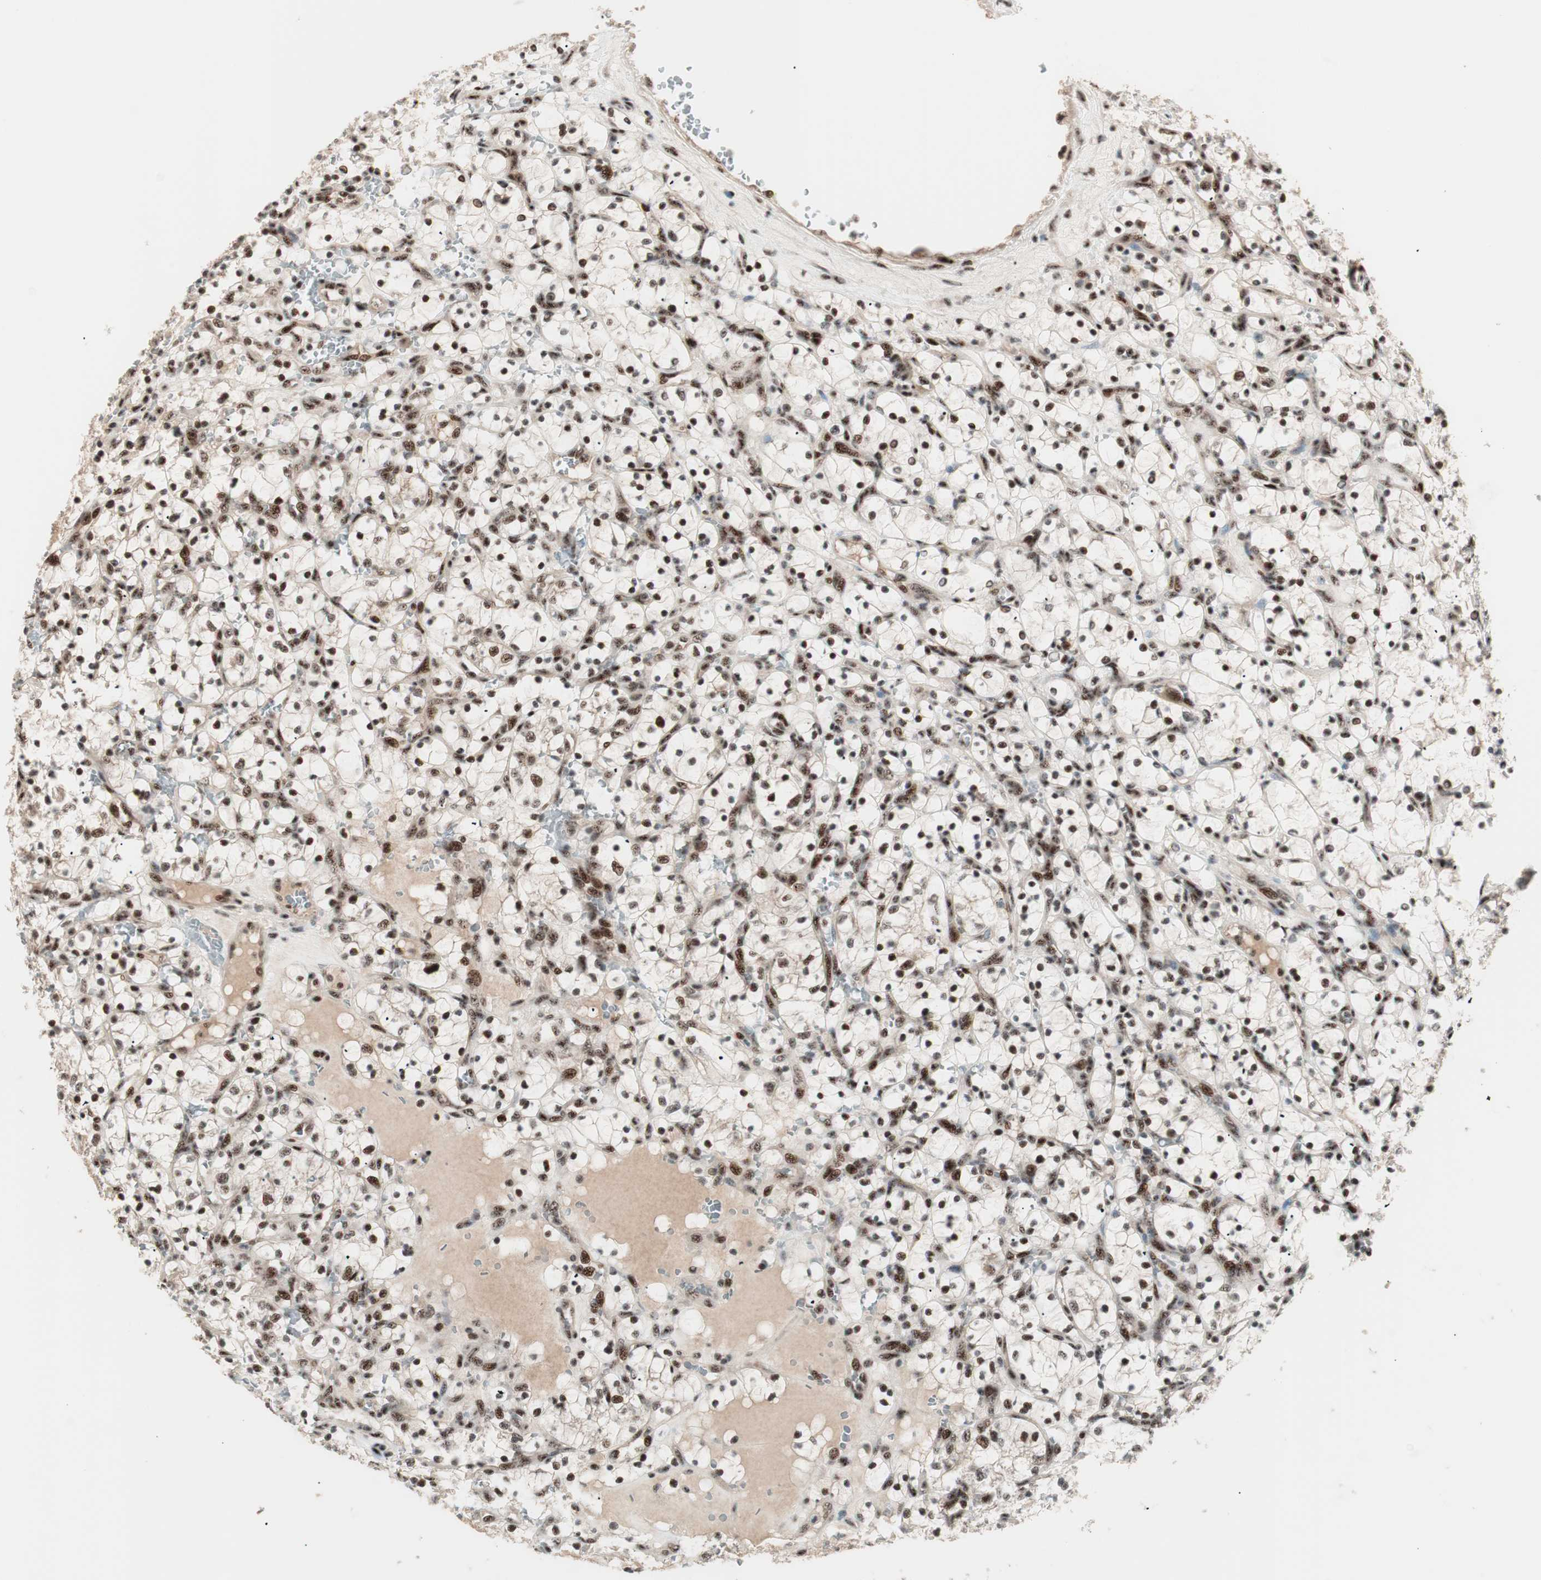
{"staining": {"intensity": "moderate", "quantity": "25%-75%", "location": "nuclear"}, "tissue": "renal cancer", "cell_type": "Tumor cells", "image_type": "cancer", "snomed": [{"axis": "morphology", "description": "Adenocarcinoma, NOS"}, {"axis": "topography", "description": "Kidney"}], "caption": "This micrograph displays adenocarcinoma (renal) stained with IHC to label a protein in brown. The nuclear of tumor cells show moderate positivity for the protein. Nuclei are counter-stained blue.", "gene": "NR5A2", "patient": {"sex": "female", "age": 69}}